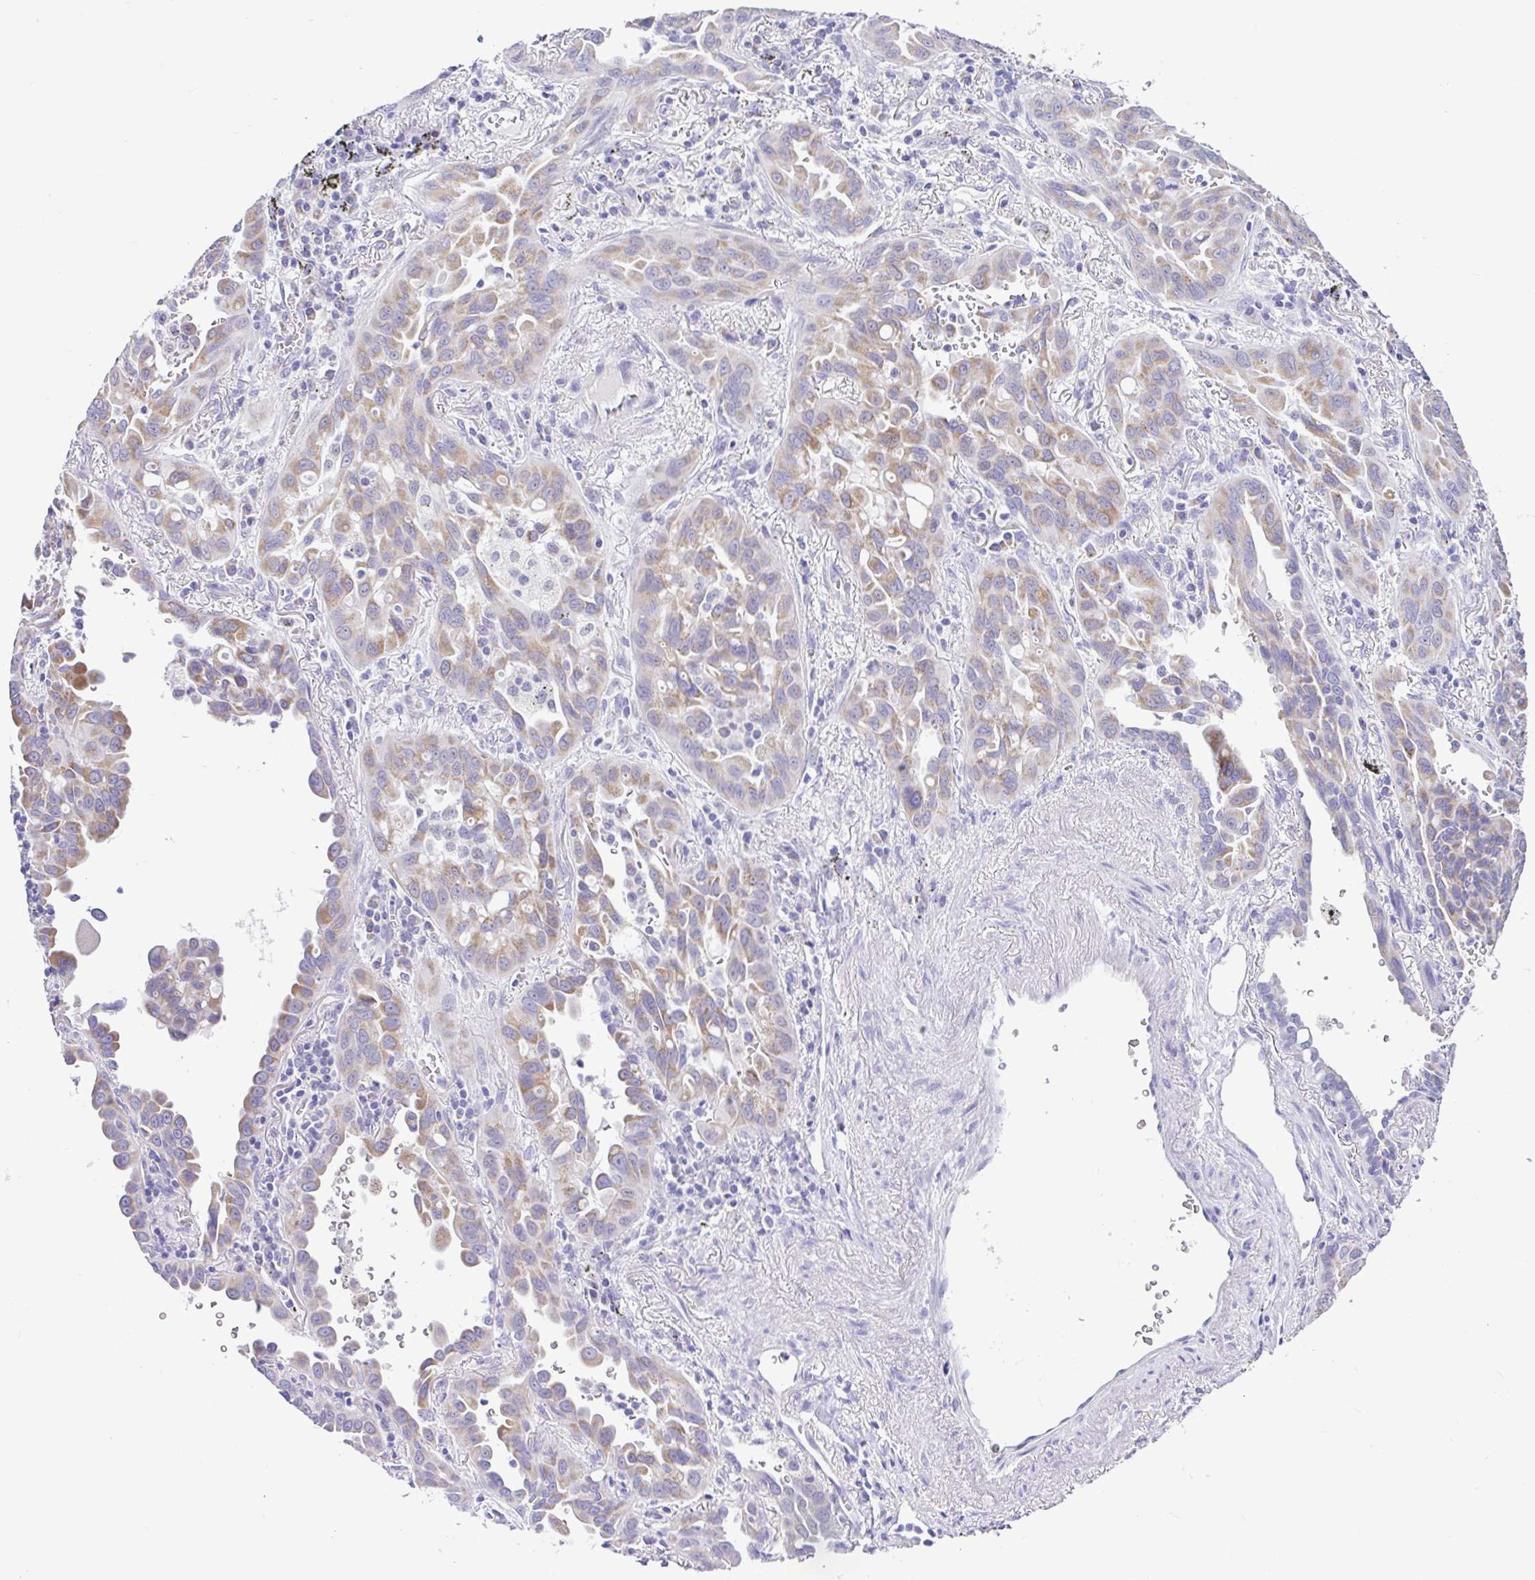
{"staining": {"intensity": "moderate", "quantity": ">75%", "location": "cytoplasmic/membranous"}, "tissue": "lung cancer", "cell_type": "Tumor cells", "image_type": "cancer", "snomed": [{"axis": "morphology", "description": "Adenocarcinoma, NOS"}, {"axis": "topography", "description": "Lung"}], "caption": "Approximately >75% of tumor cells in lung cancer show moderate cytoplasmic/membranous protein staining as visualized by brown immunohistochemical staining.", "gene": "NDUFS2", "patient": {"sex": "male", "age": 68}}